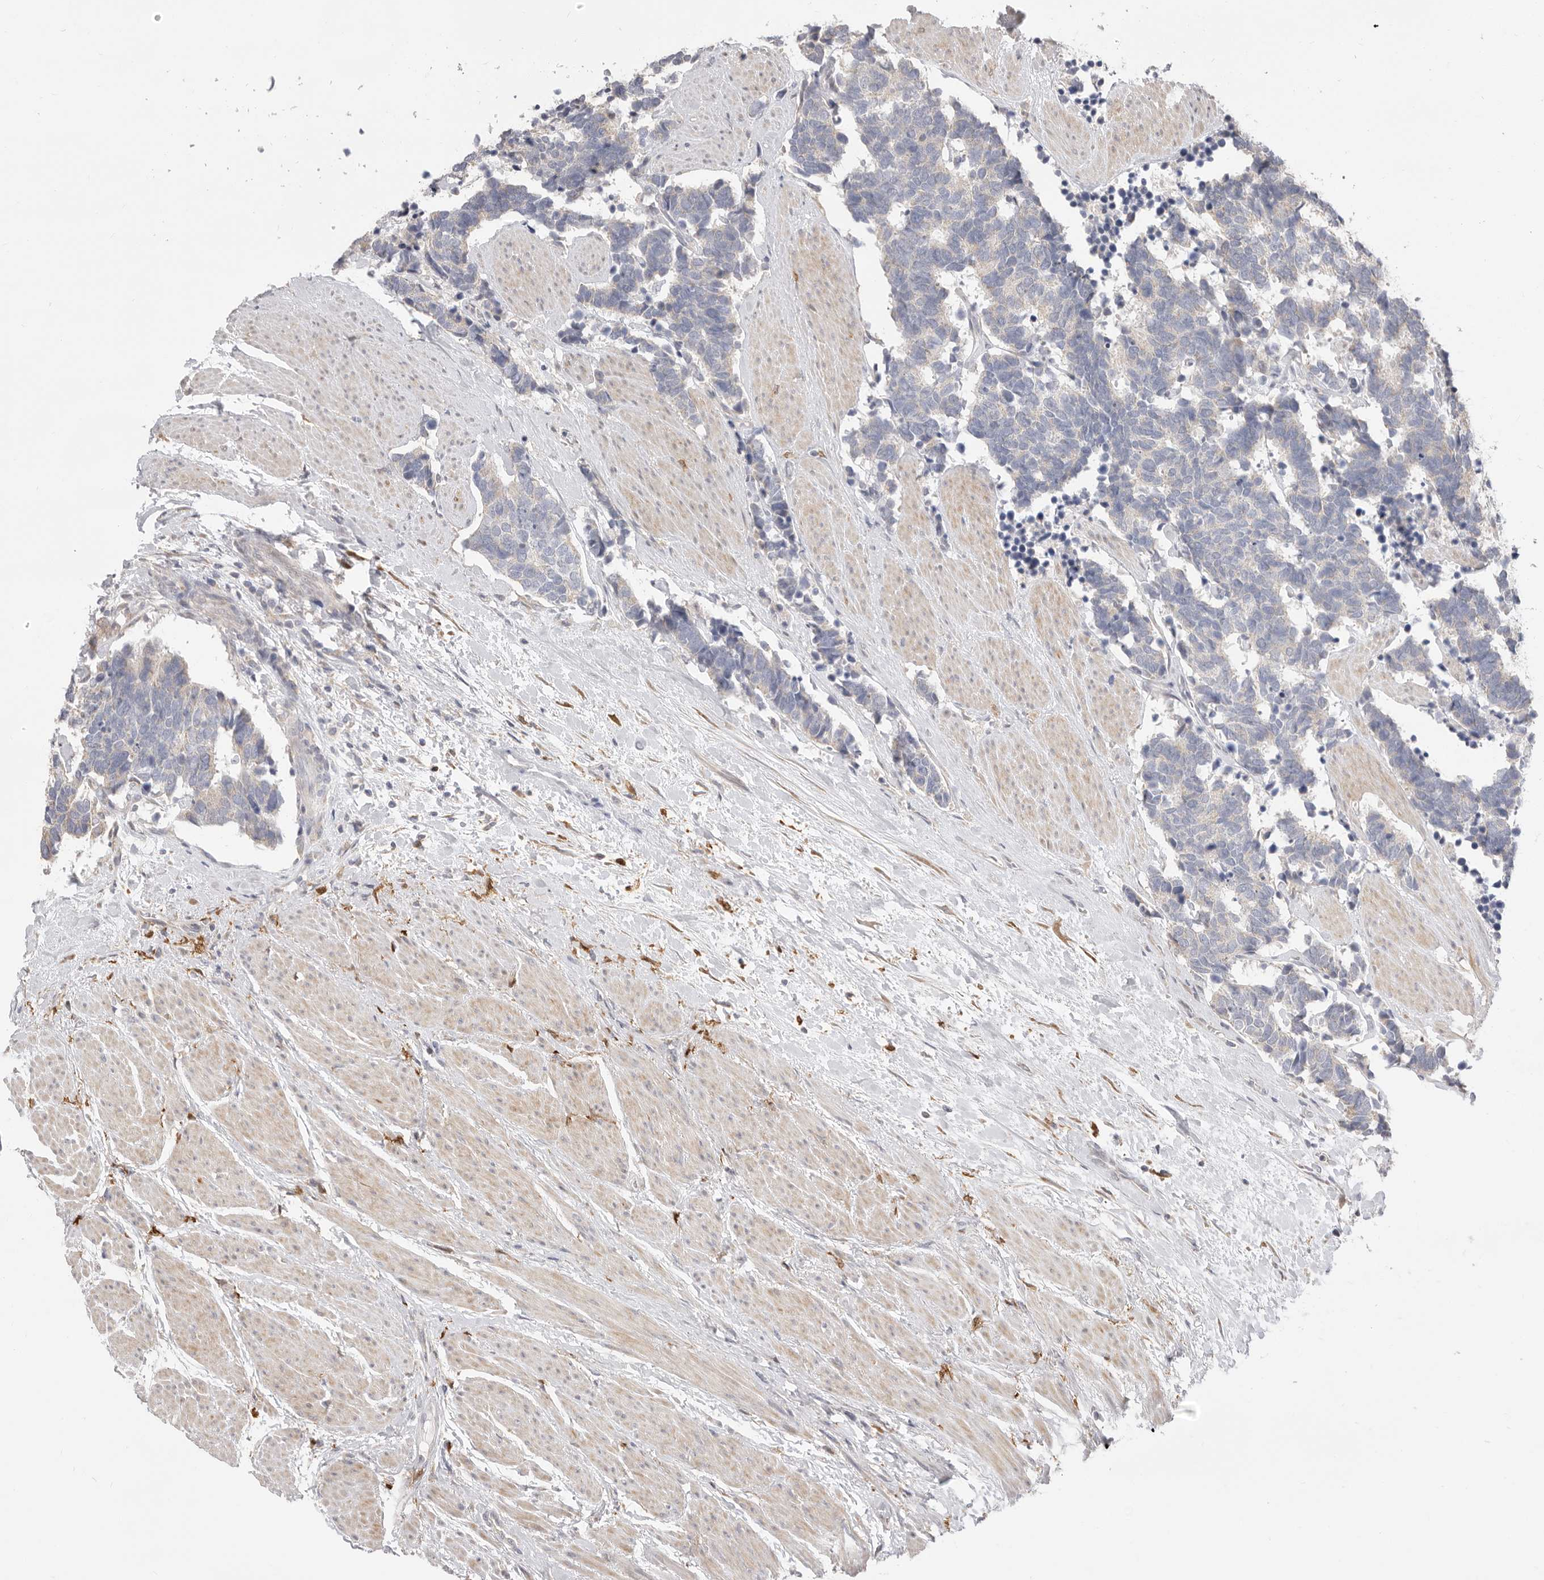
{"staining": {"intensity": "negative", "quantity": "none", "location": "none"}, "tissue": "carcinoid", "cell_type": "Tumor cells", "image_type": "cancer", "snomed": [{"axis": "morphology", "description": "Carcinoma, NOS"}, {"axis": "morphology", "description": "Carcinoid, malignant, NOS"}, {"axis": "topography", "description": "Urinary bladder"}], "caption": "Carcinoid (malignant) was stained to show a protein in brown. There is no significant positivity in tumor cells.", "gene": "USH1C", "patient": {"sex": "male", "age": 57}}